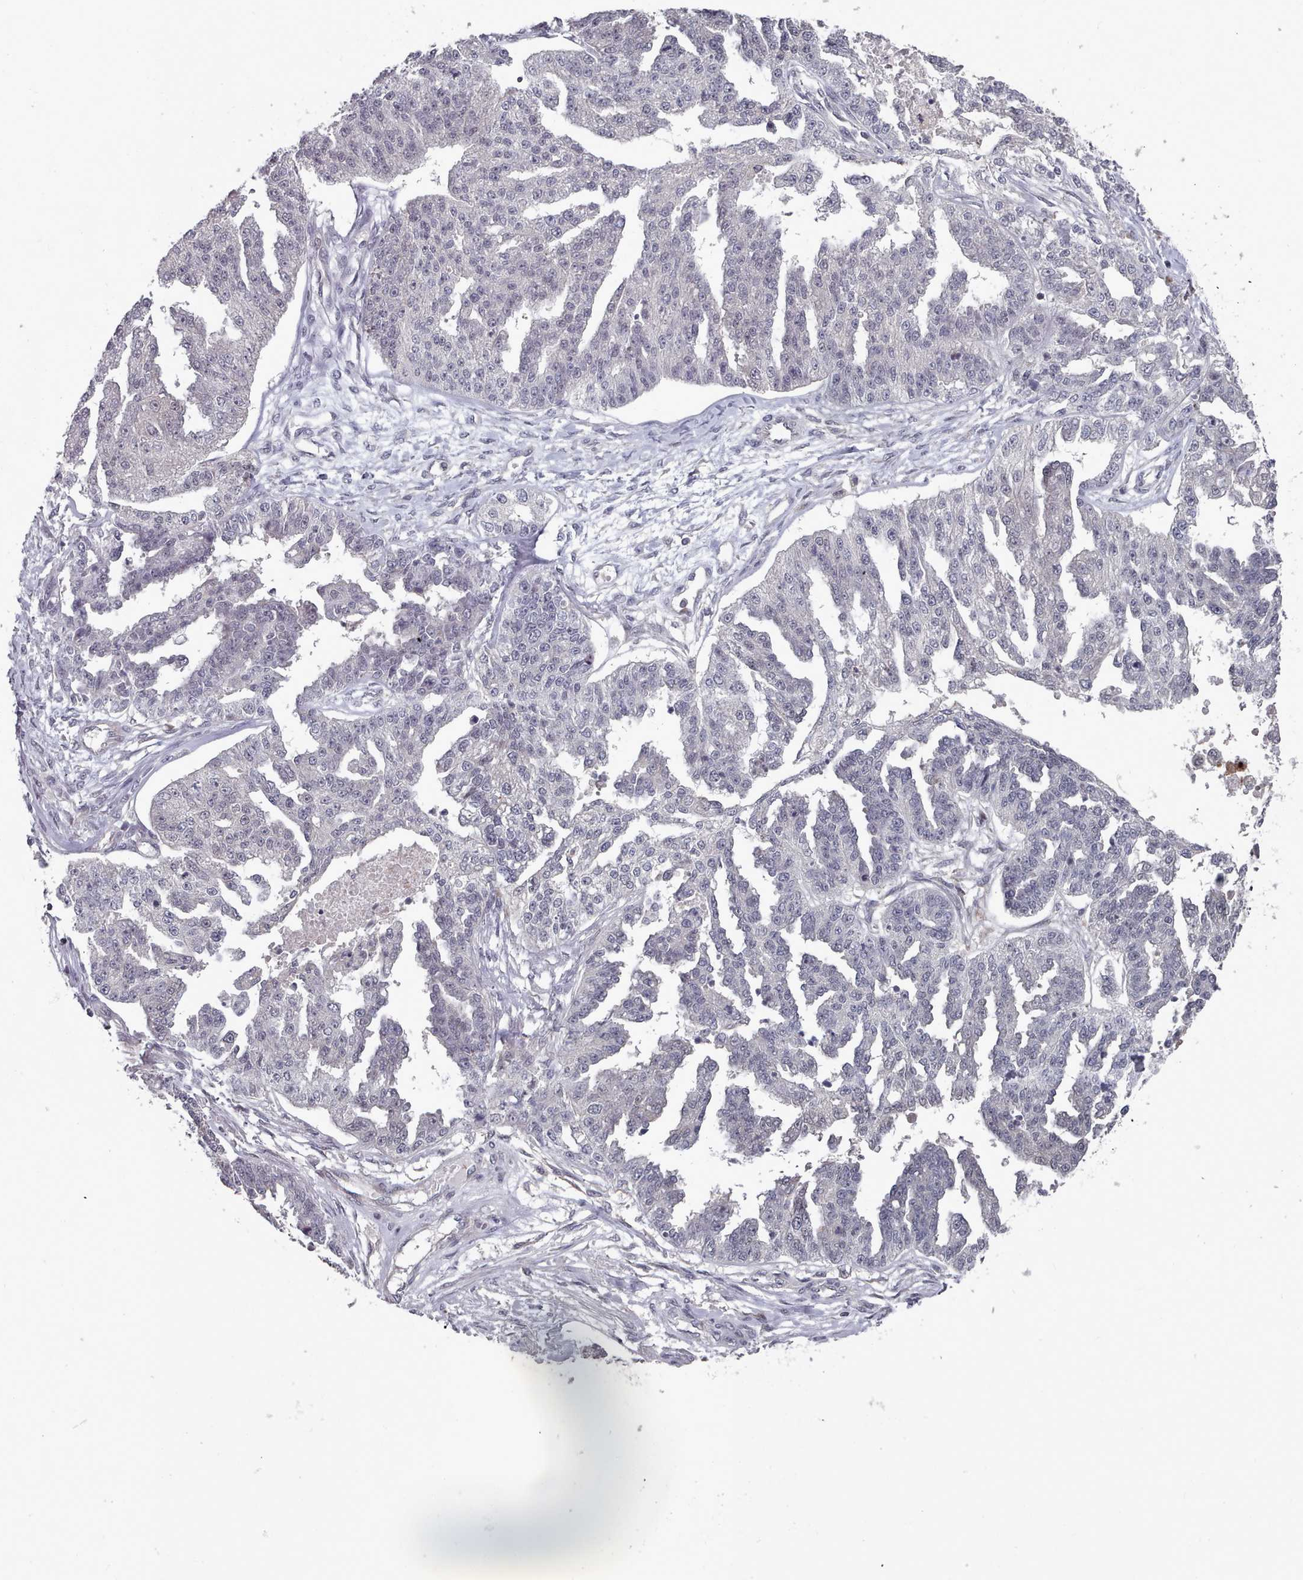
{"staining": {"intensity": "negative", "quantity": "none", "location": "none"}, "tissue": "ovarian cancer", "cell_type": "Tumor cells", "image_type": "cancer", "snomed": [{"axis": "morphology", "description": "Cystadenocarcinoma, serous, NOS"}, {"axis": "topography", "description": "Ovary"}], "caption": "Immunohistochemistry of ovarian serous cystadenocarcinoma displays no staining in tumor cells.", "gene": "HYAL3", "patient": {"sex": "female", "age": 58}}